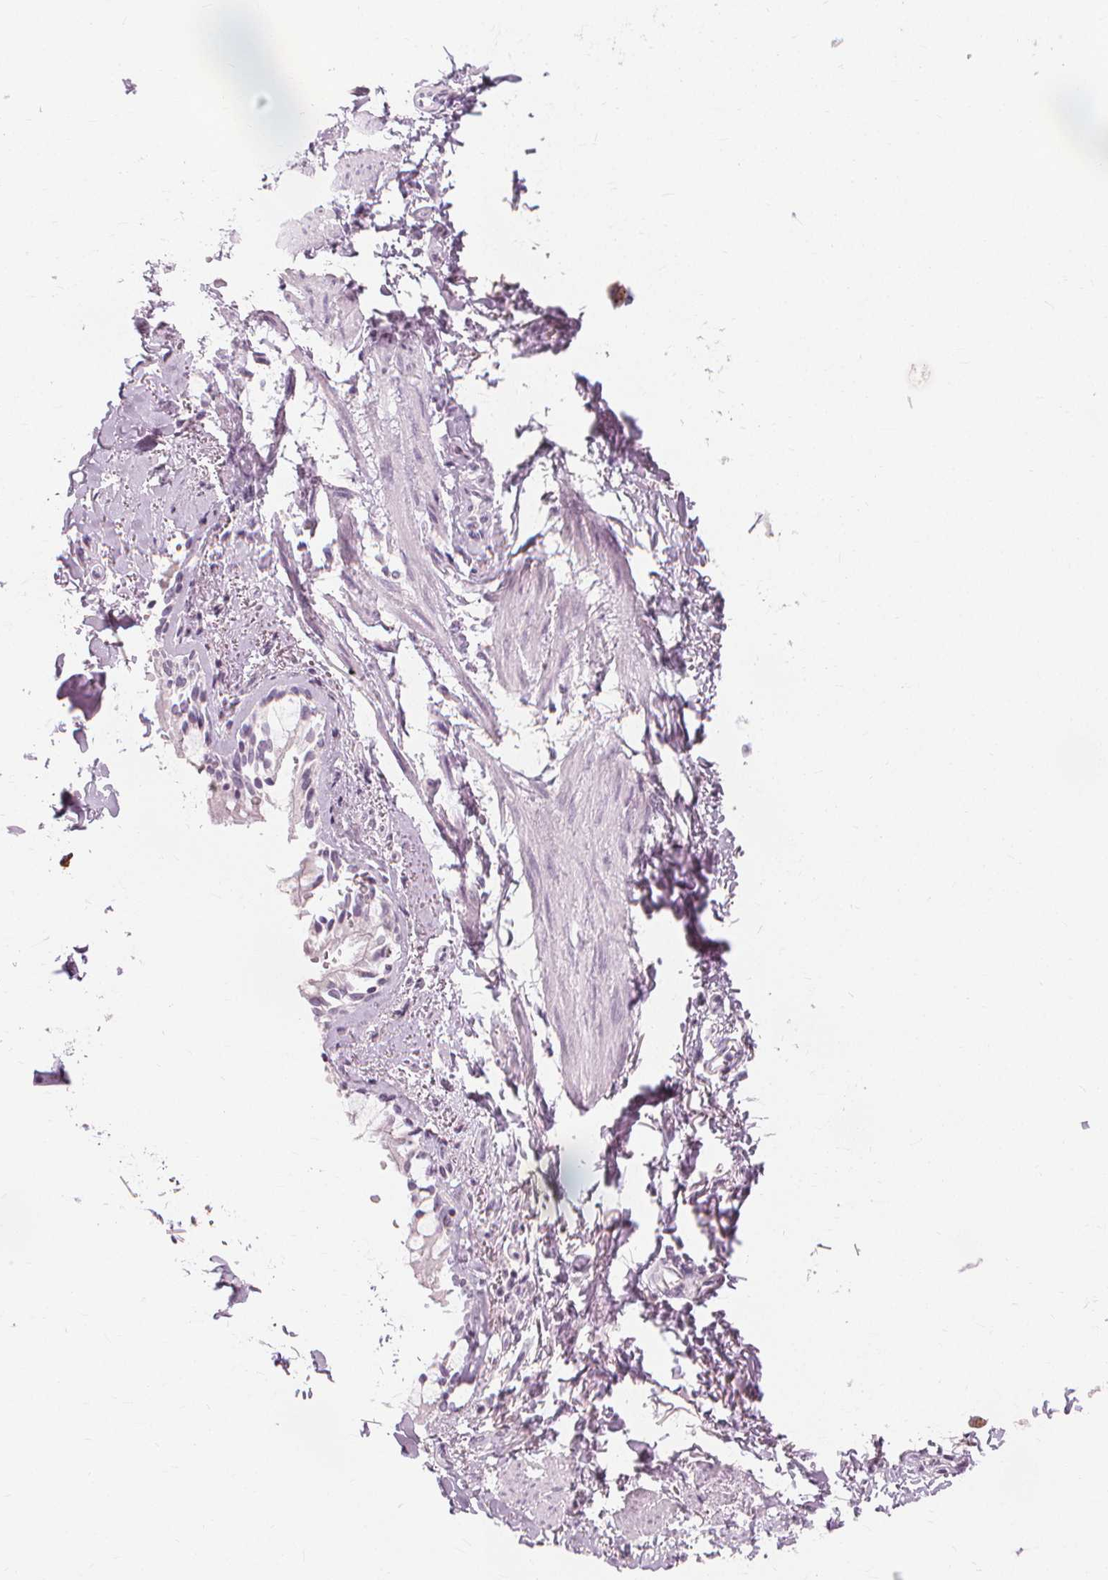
{"staining": {"intensity": "negative", "quantity": "none", "location": "none"}, "tissue": "soft tissue", "cell_type": "Chondrocytes", "image_type": "normal", "snomed": [{"axis": "morphology", "description": "Normal tissue, NOS"}, {"axis": "topography", "description": "Cartilage tissue"}, {"axis": "topography", "description": "Bronchus"}, {"axis": "topography", "description": "Peripheral nerve tissue"}], "caption": "This is an immunohistochemistry micrograph of unremarkable soft tissue. There is no staining in chondrocytes.", "gene": "MUC12", "patient": {"sex": "male", "age": 67}}